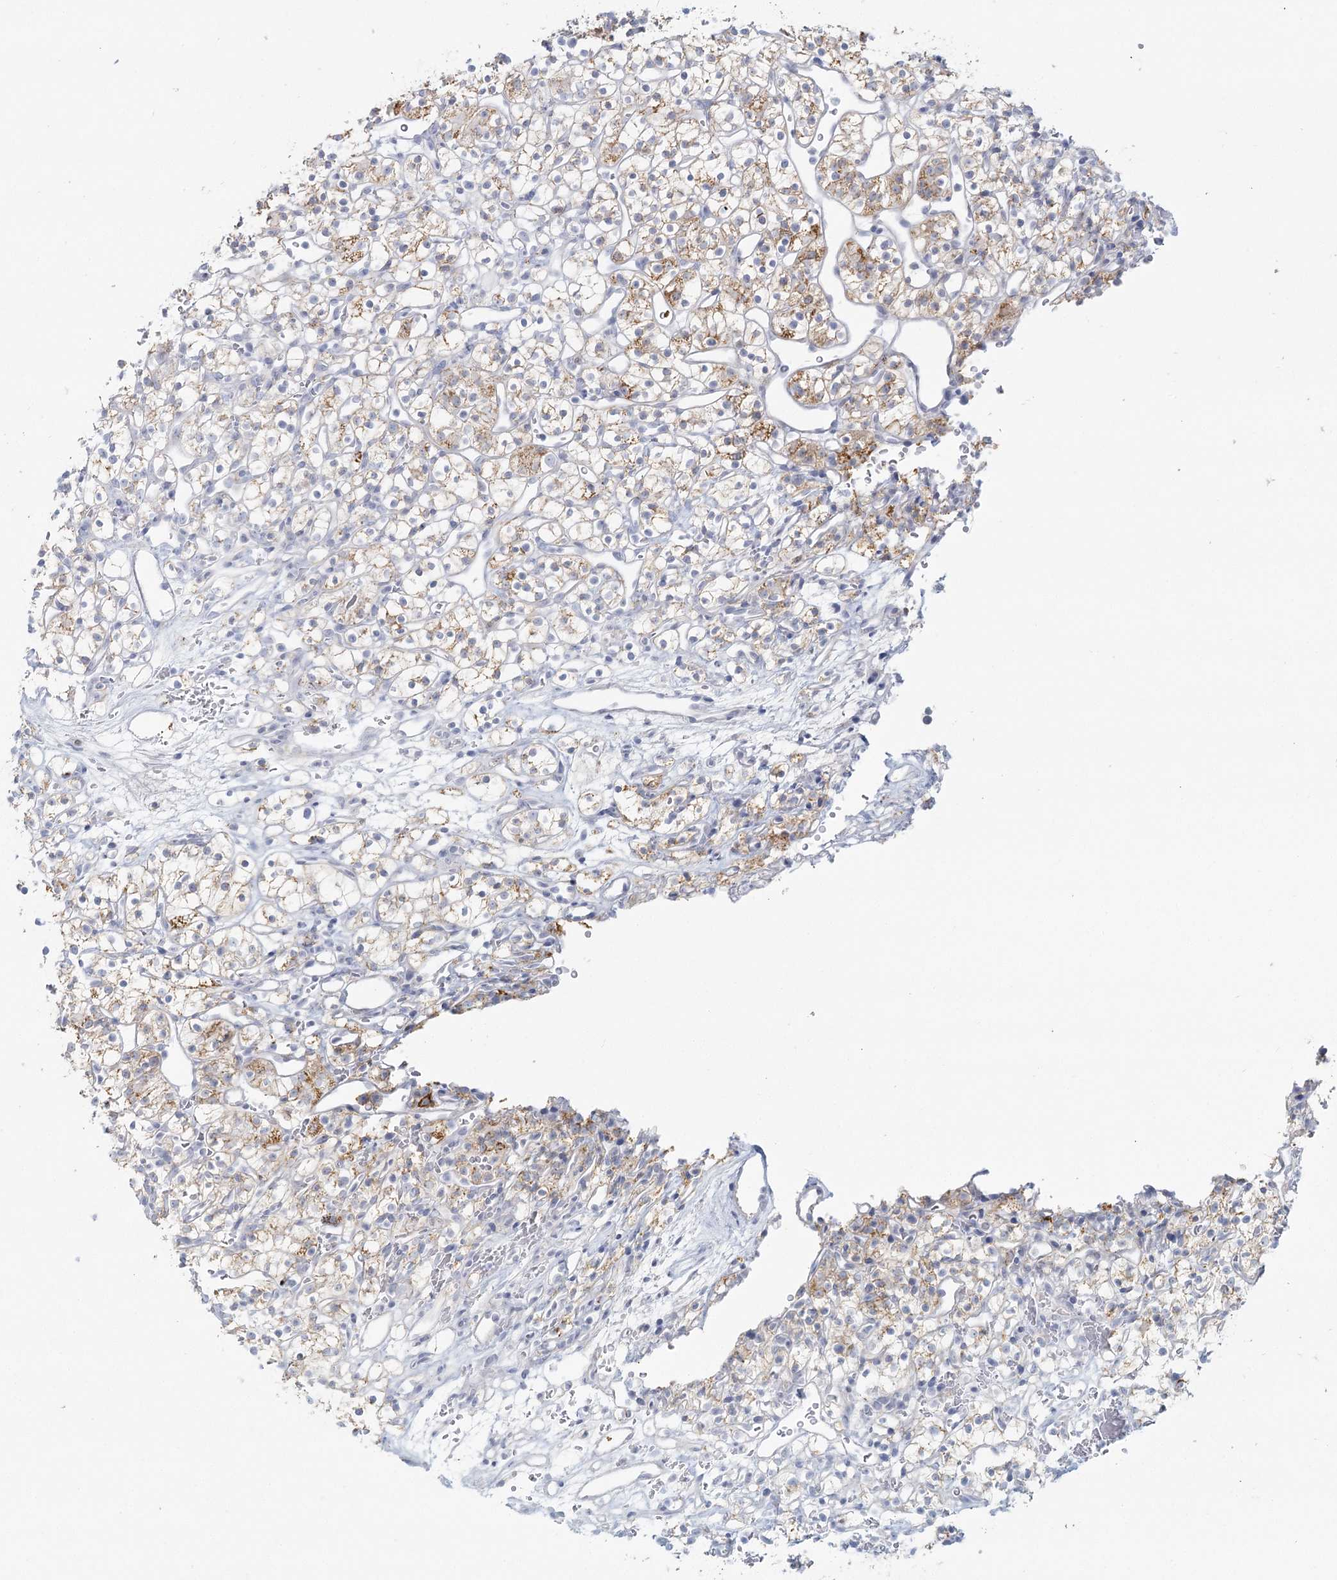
{"staining": {"intensity": "moderate", "quantity": "<25%", "location": "cytoplasmic/membranous"}, "tissue": "renal cancer", "cell_type": "Tumor cells", "image_type": "cancer", "snomed": [{"axis": "morphology", "description": "Adenocarcinoma, NOS"}, {"axis": "topography", "description": "Kidney"}], "caption": "A photomicrograph showing moderate cytoplasmic/membranous expression in approximately <25% of tumor cells in renal adenocarcinoma, as visualized by brown immunohistochemical staining.", "gene": "DMGDH", "patient": {"sex": "female", "age": 57}}